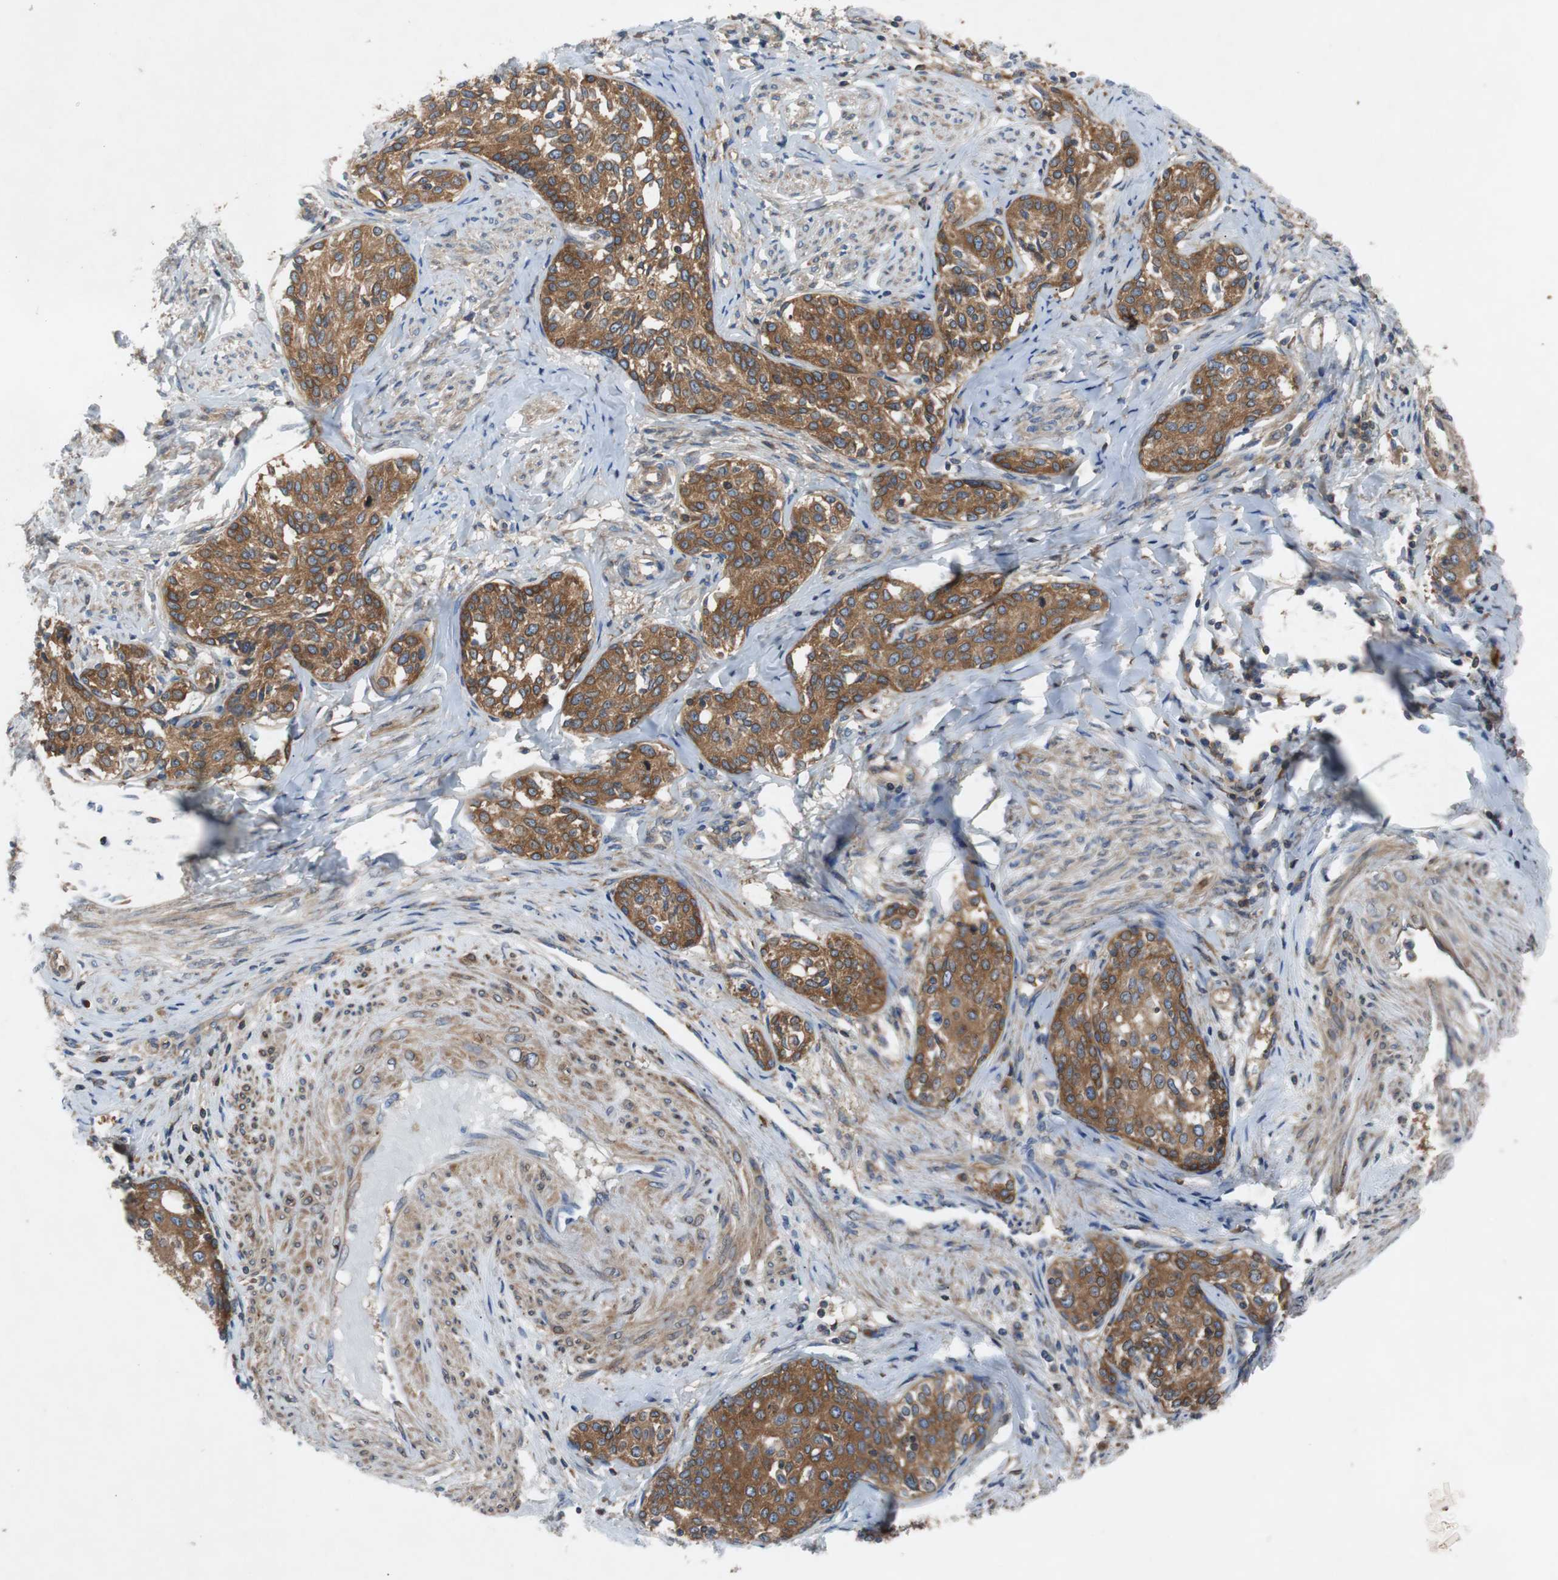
{"staining": {"intensity": "strong", "quantity": ">75%", "location": "cytoplasmic/membranous"}, "tissue": "cervical cancer", "cell_type": "Tumor cells", "image_type": "cancer", "snomed": [{"axis": "morphology", "description": "Squamous cell carcinoma, NOS"}, {"axis": "morphology", "description": "Adenocarcinoma, NOS"}, {"axis": "topography", "description": "Cervix"}], "caption": "The immunohistochemical stain highlights strong cytoplasmic/membranous expression in tumor cells of cervical cancer tissue. (DAB (3,3'-diaminobenzidine) IHC, brown staining for protein, blue staining for nuclei).", "gene": "GYS1", "patient": {"sex": "female", "age": 52}}